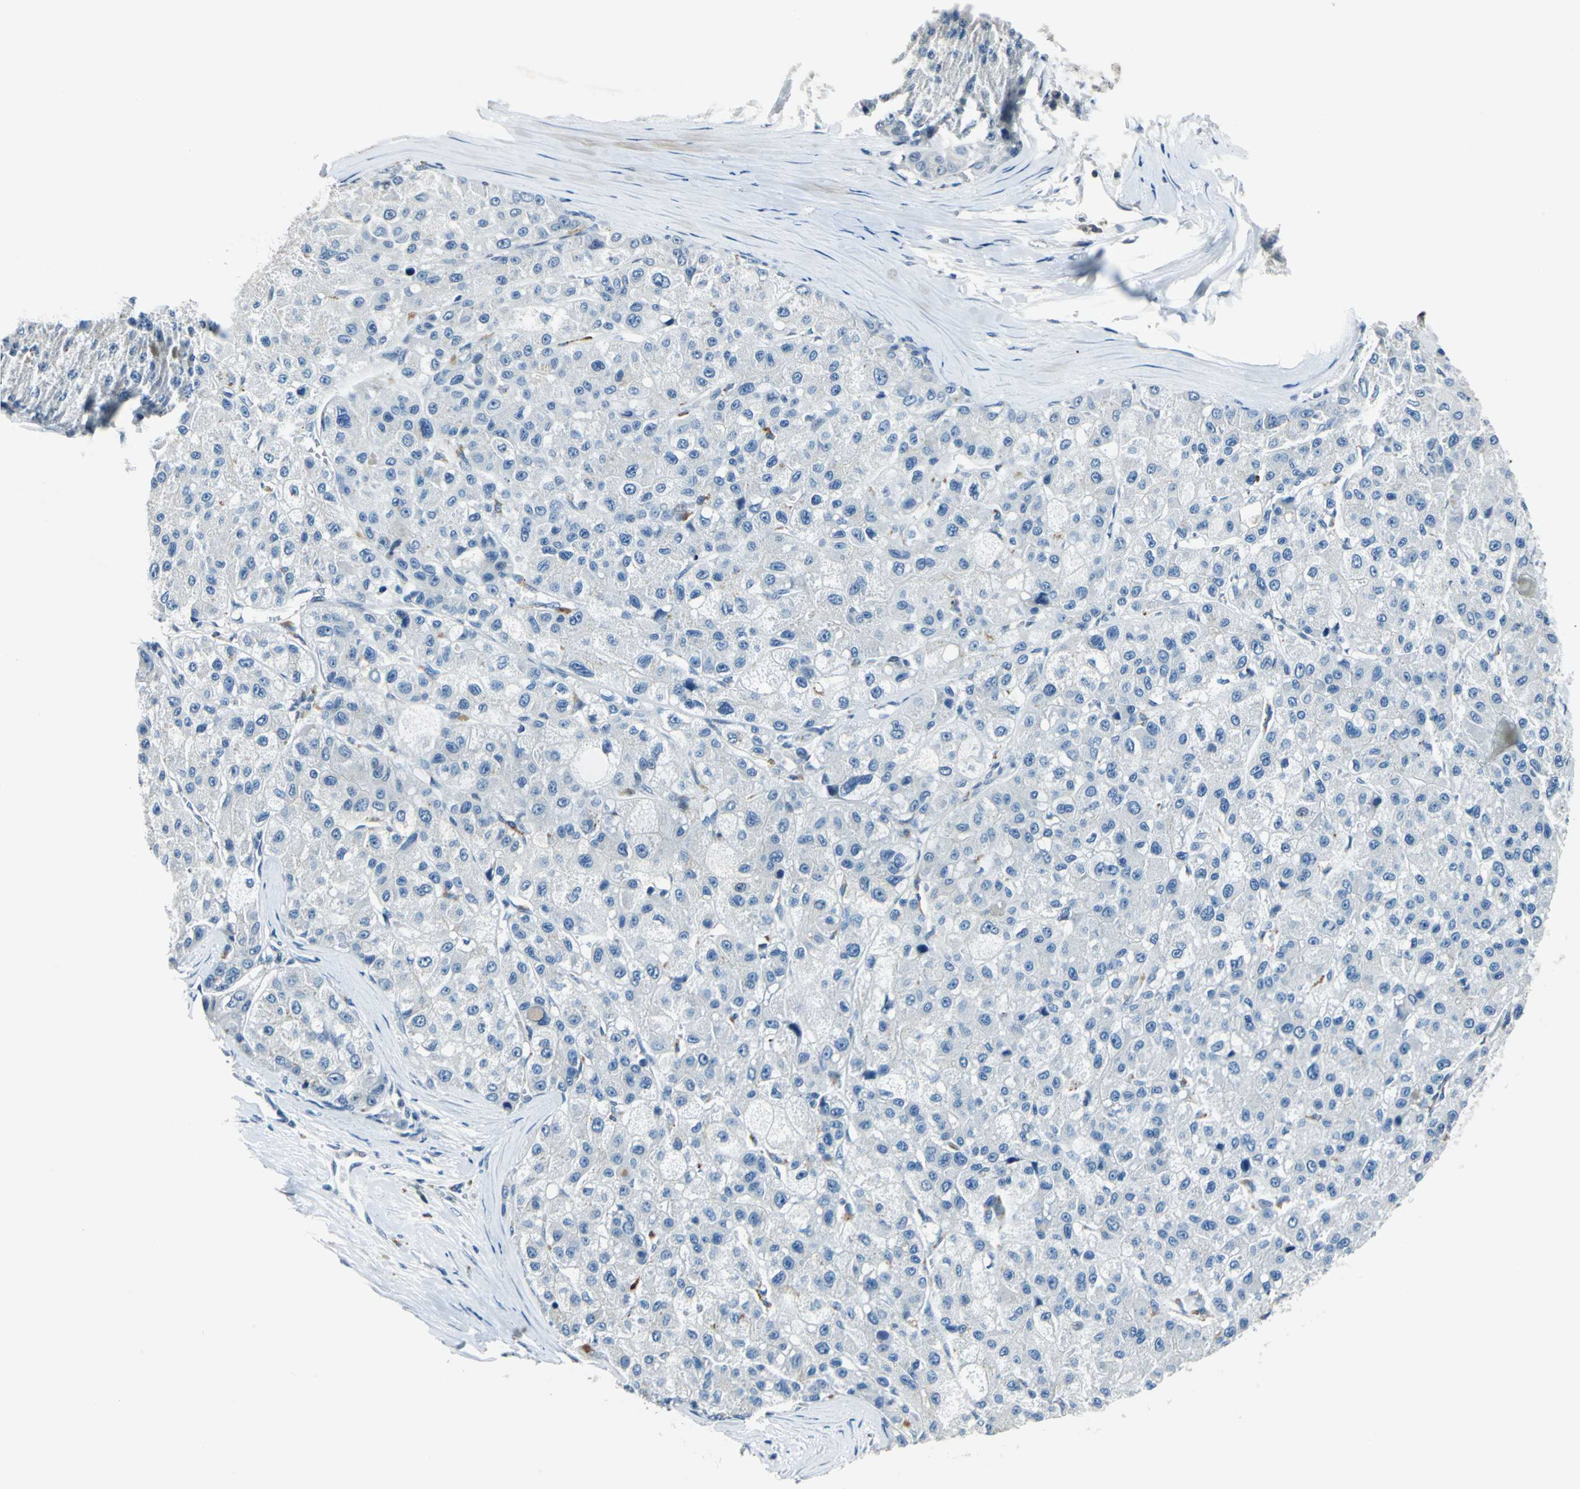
{"staining": {"intensity": "negative", "quantity": "none", "location": "none"}, "tissue": "liver cancer", "cell_type": "Tumor cells", "image_type": "cancer", "snomed": [{"axis": "morphology", "description": "Carcinoma, Hepatocellular, NOS"}, {"axis": "topography", "description": "Liver"}], "caption": "Tumor cells show no significant protein positivity in hepatocellular carcinoma (liver).", "gene": "HCFC2", "patient": {"sex": "male", "age": 80}}